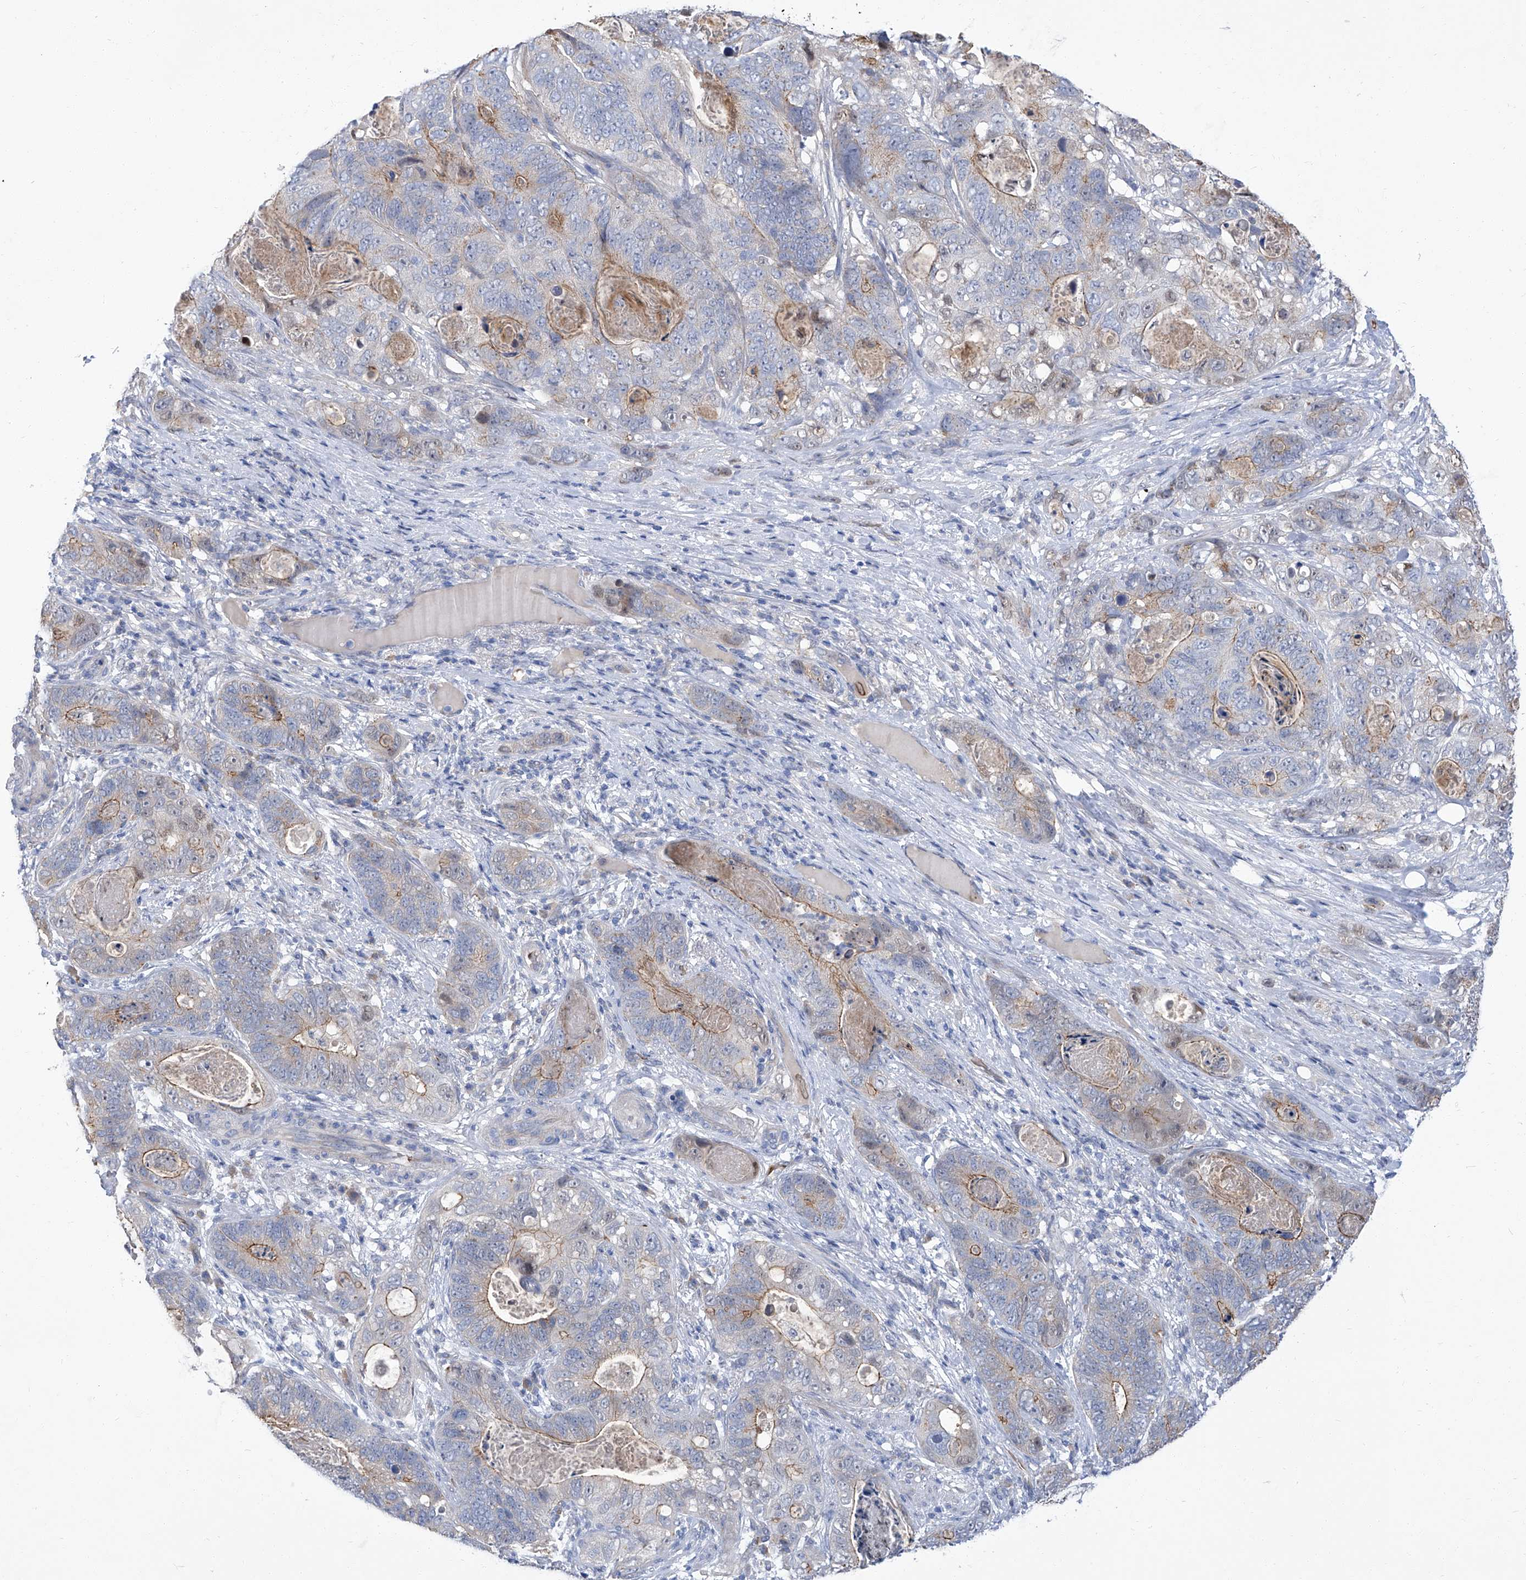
{"staining": {"intensity": "moderate", "quantity": "<25%", "location": "cytoplasmic/membranous"}, "tissue": "stomach cancer", "cell_type": "Tumor cells", "image_type": "cancer", "snomed": [{"axis": "morphology", "description": "Normal tissue, NOS"}, {"axis": "morphology", "description": "Adenocarcinoma, NOS"}, {"axis": "topography", "description": "Stomach"}], "caption": "Immunohistochemistry (IHC) of human stomach cancer reveals low levels of moderate cytoplasmic/membranous staining in about <25% of tumor cells. (DAB (3,3'-diaminobenzidine) = brown stain, brightfield microscopy at high magnification).", "gene": "PARD3", "patient": {"sex": "female", "age": 89}}